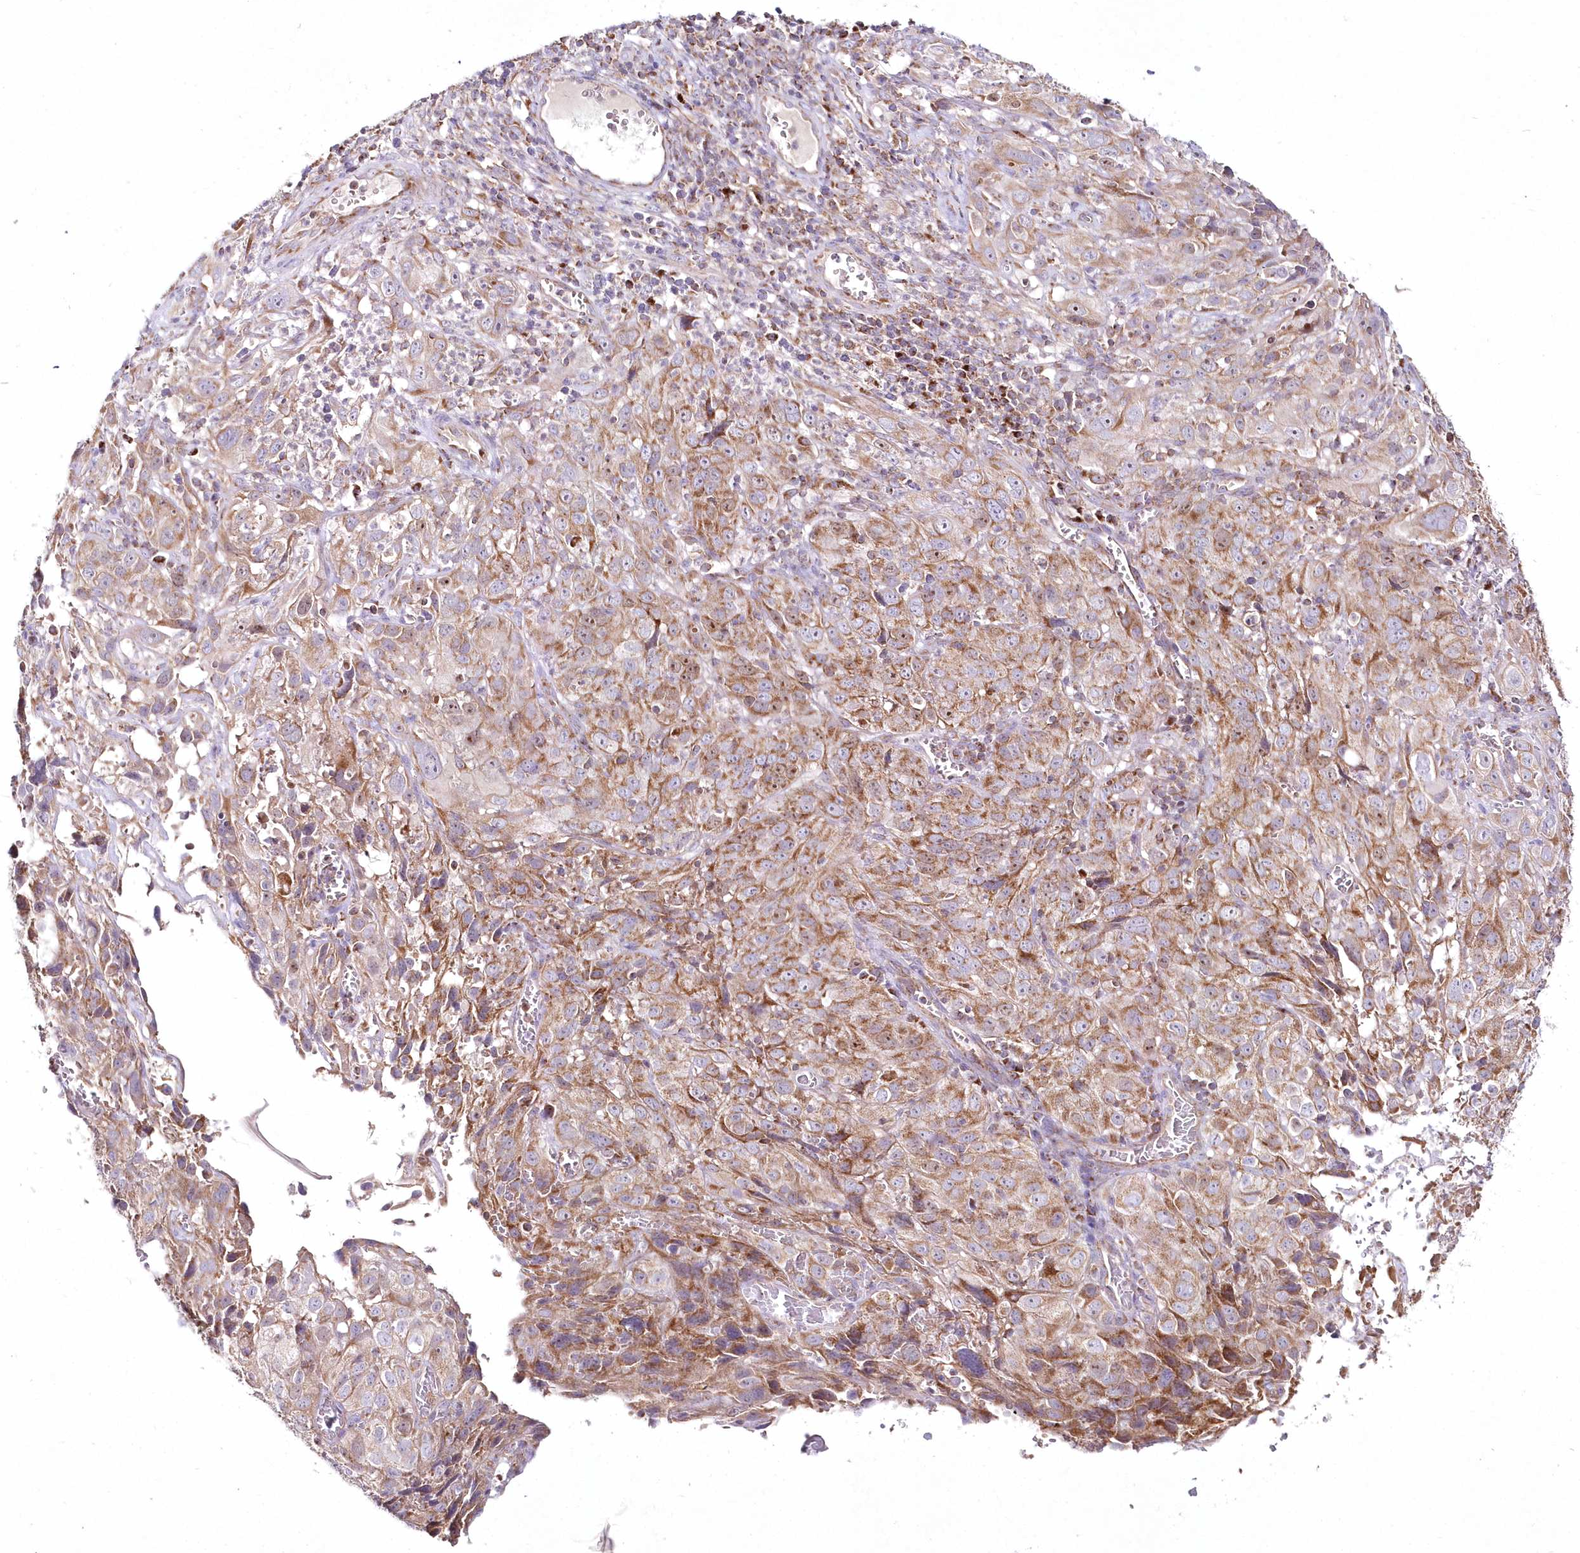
{"staining": {"intensity": "moderate", "quantity": "25%-75%", "location": "cytoplasmic/membranous"}, "tissue": "cervical cancer", "cell_type": "Tumor cells", "image_type": "cancer", "snomed": [{"axis": "morphology", "description": "Squamous cell carcinoma, NOS"}, {"axis": "topography", "description": "Cervix"}], "caption": "An image showing moderate cytoplasmic/membranous expression in about 25%-75% of tumor cells in squamous cell carcinoma (cervical), as visualized by brown immunohistochemical staining.", "gene": "DNA2", "patient": {"sex": "female", "age": 32}}